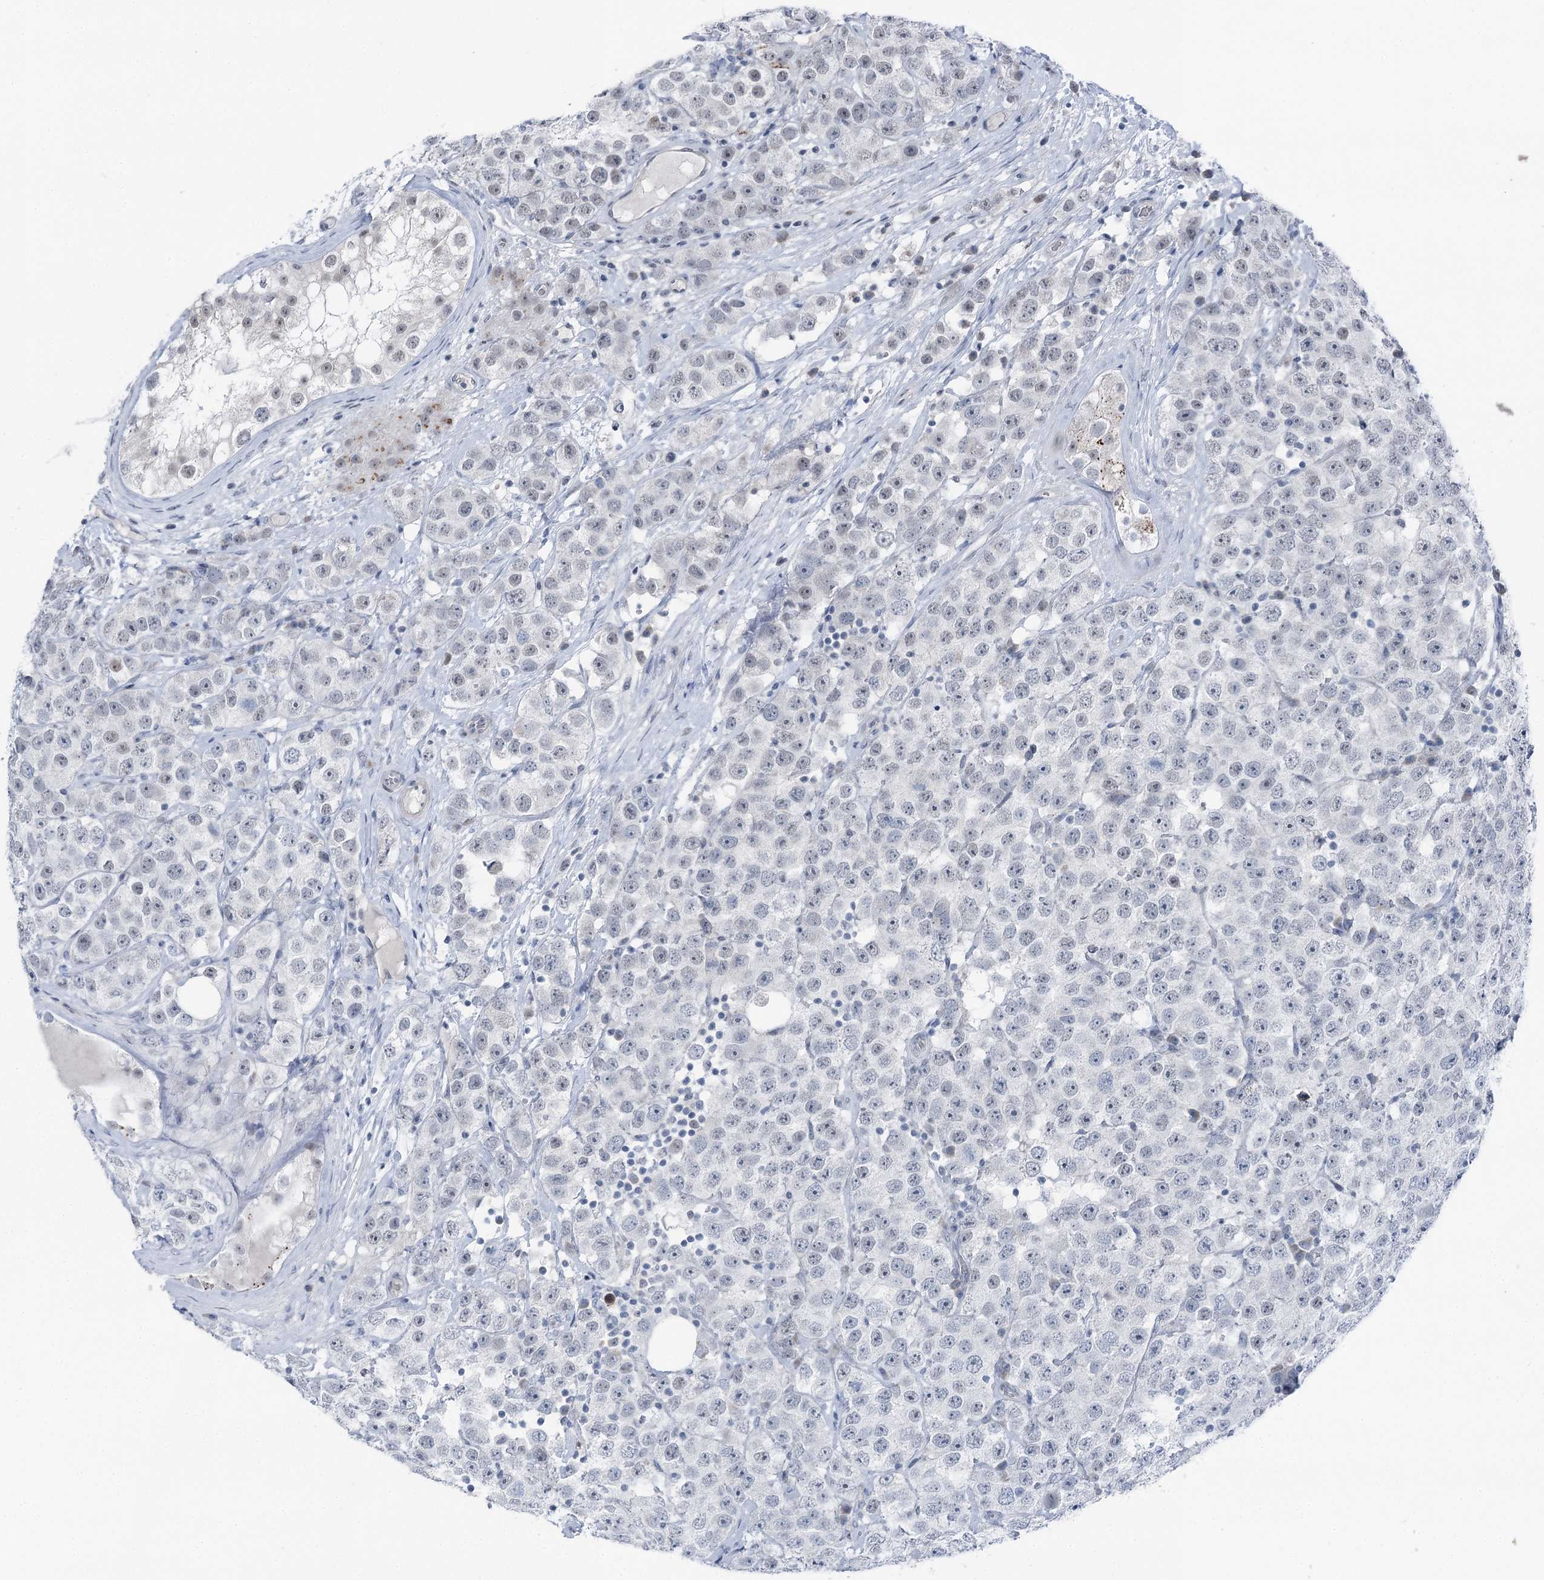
{"staining": {"intensity": "negative", "quantity": "none", "location": "none"}, "tissue": "testis cancer", "cell_type": "Tumor cells", "image_type": "cancer", "snomed": [{"axis": "morphology", "description": "Seminoma, NOS"}, {"axis": "topography", "description": "Testis"}], "caption": "This is an immunohistochemistry micrograph of human testis cancer. There is no staining in tumor cells.", "gene": "STEEP1", "patient": {"sex": "male", "age": 28}}